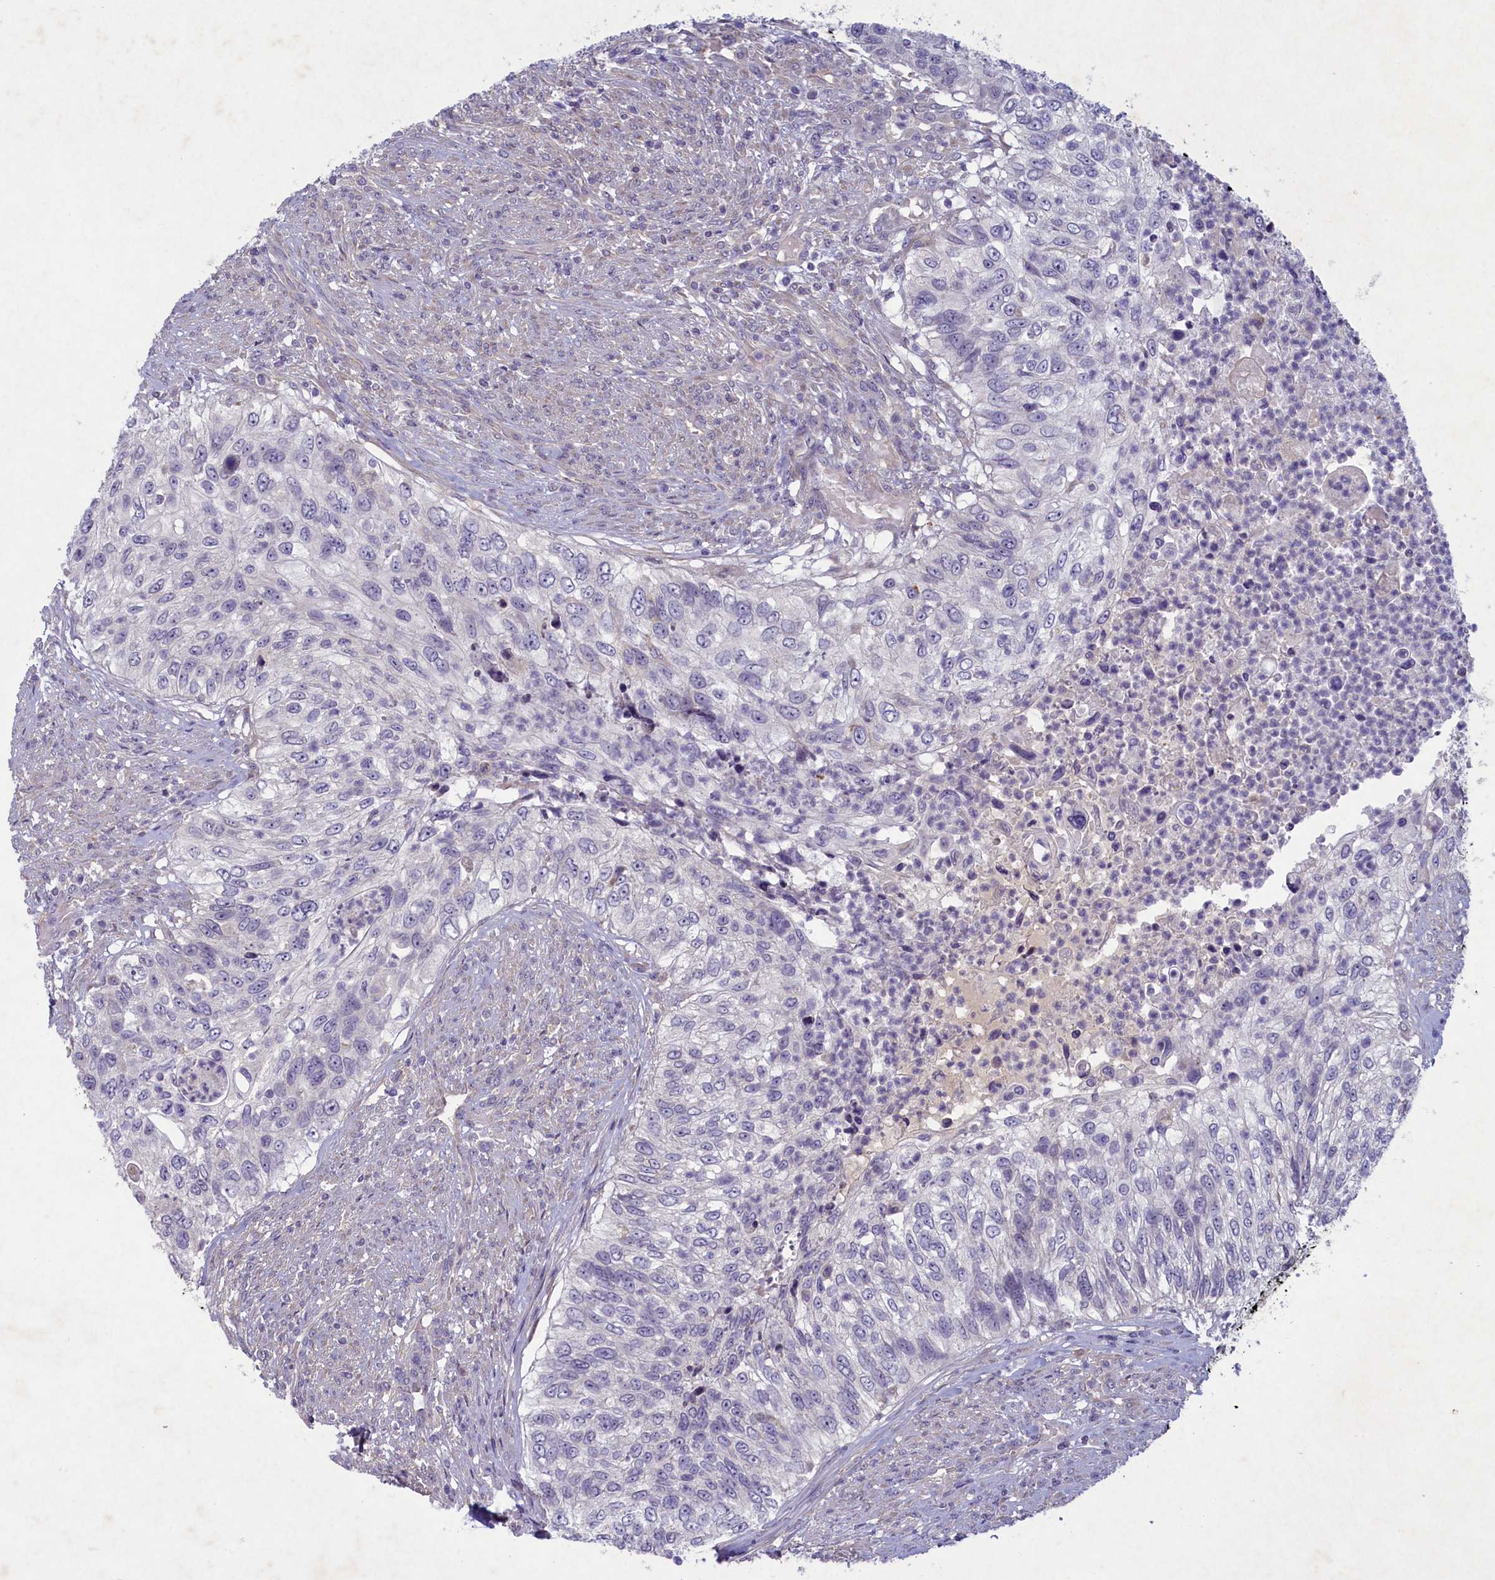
{"staining": {"intensity": "negative", "quantity": "none", "location": "none"}, "tissue": "urothelial cancer", "cell_type": "Tumor cells", "image_type": "cancer", "snomed": [{"axis": "morphology", "description": "Urothelial carcinoma, High grade"}, {"axis": "topography", "description": "Urinary bladder"}], "caption": "A photomicrograph of high-grade urothelial carcinoma stained for a protein reveals no brown staining in tumor cells. Nuclei are stained in blue.", "gene": "PLEKHG6", "patient": {"sex": "female", "age": 60}}